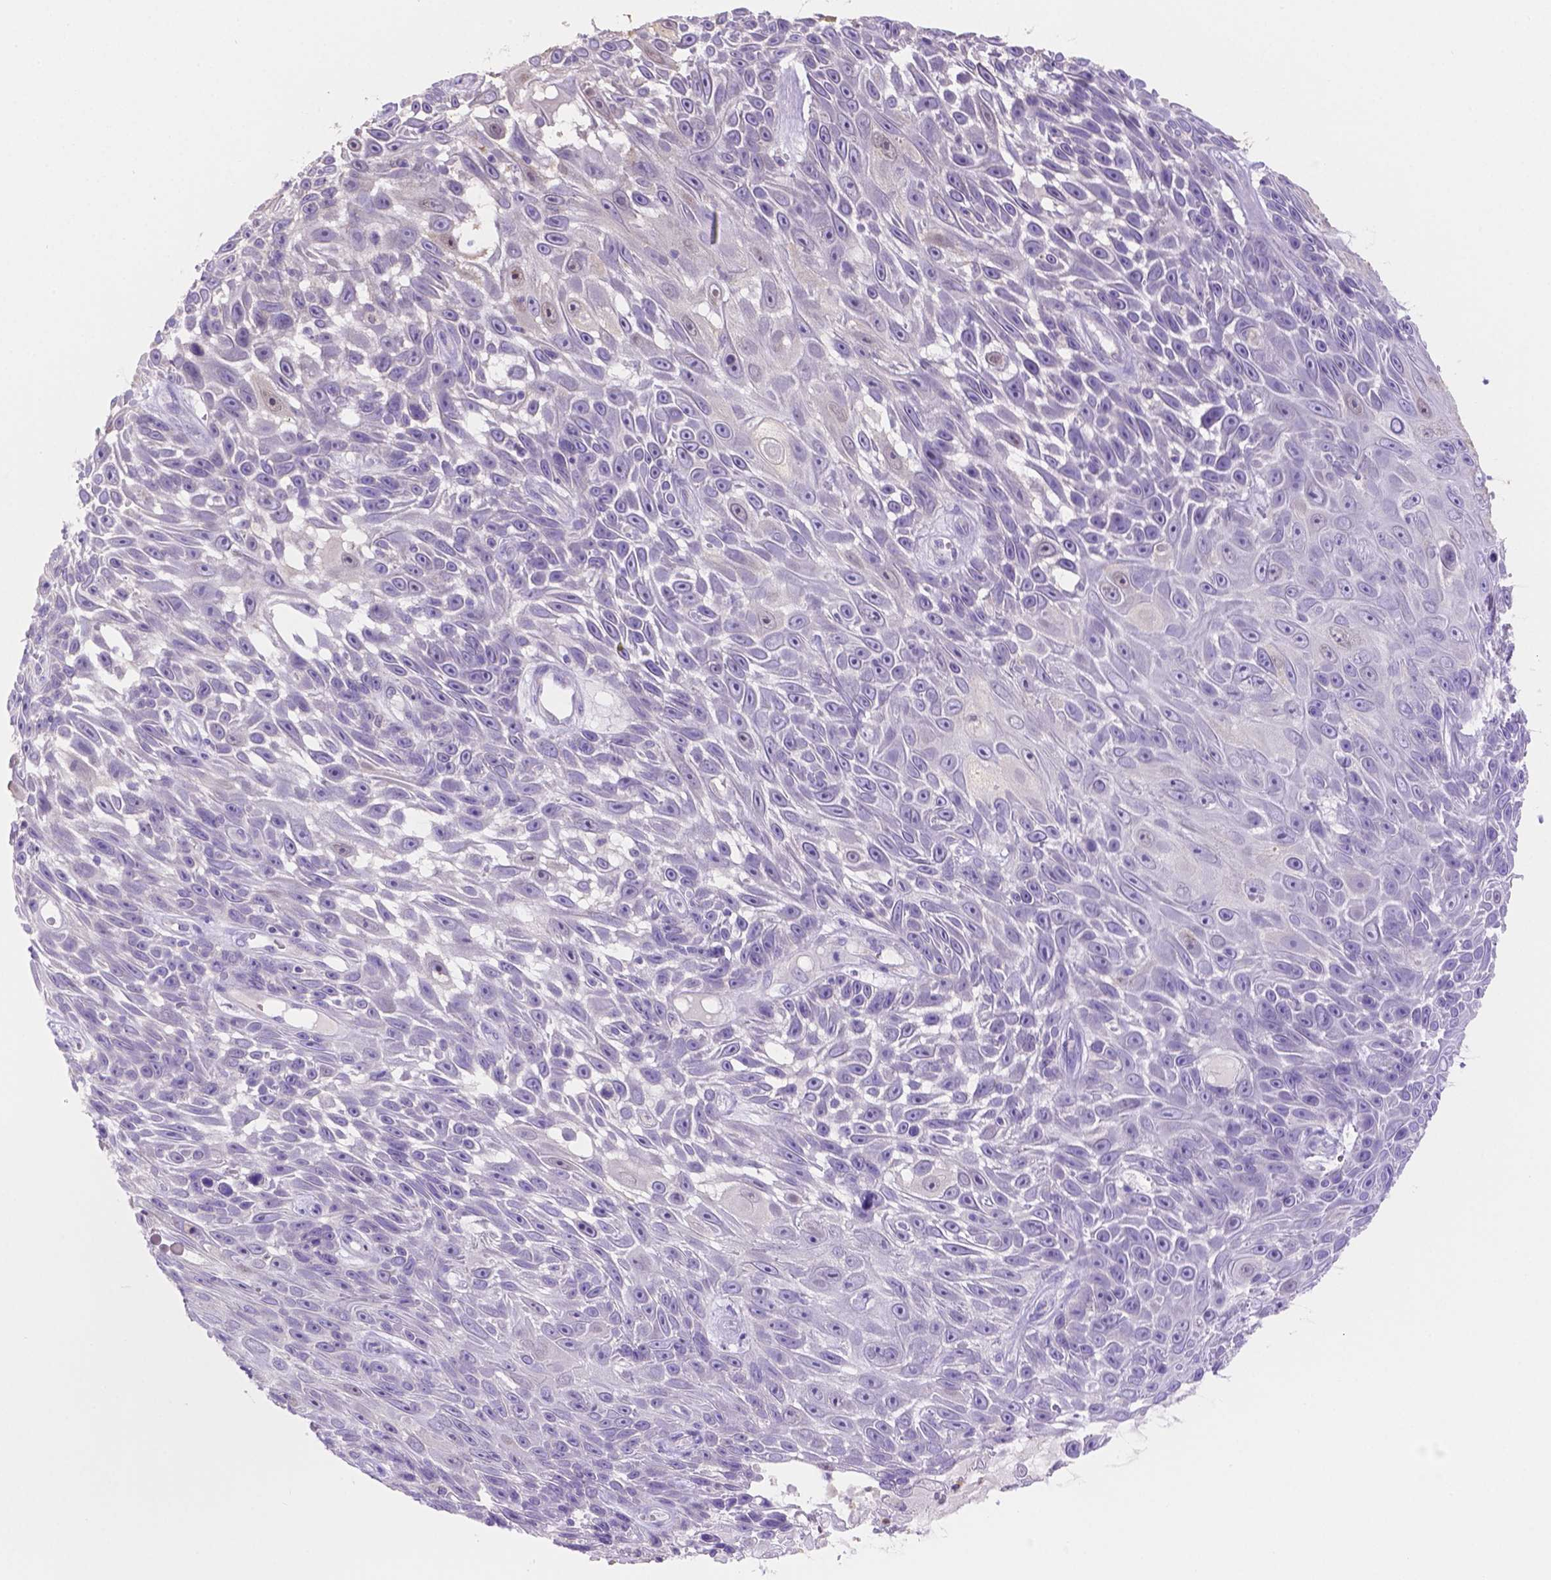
{"staining": {"intensity": "negative", "quantity": "none", "location": "none"}, "tissue": "skin cancer", "cell_type": "Tumor cells", "image_type": "cancer", "snomed": [{"axis": "morphology", "description": "Squamous cell carcinoma, NOS"}, {"axis": "topography", "description": "Skin"}], "caption": "This is an immunohistochemistry micrograph of skin squamous cell carcinoma. There is no staining in tumor cells.", "gene": "NXPE2", "patient": {"sex": "male", "age": 82}}